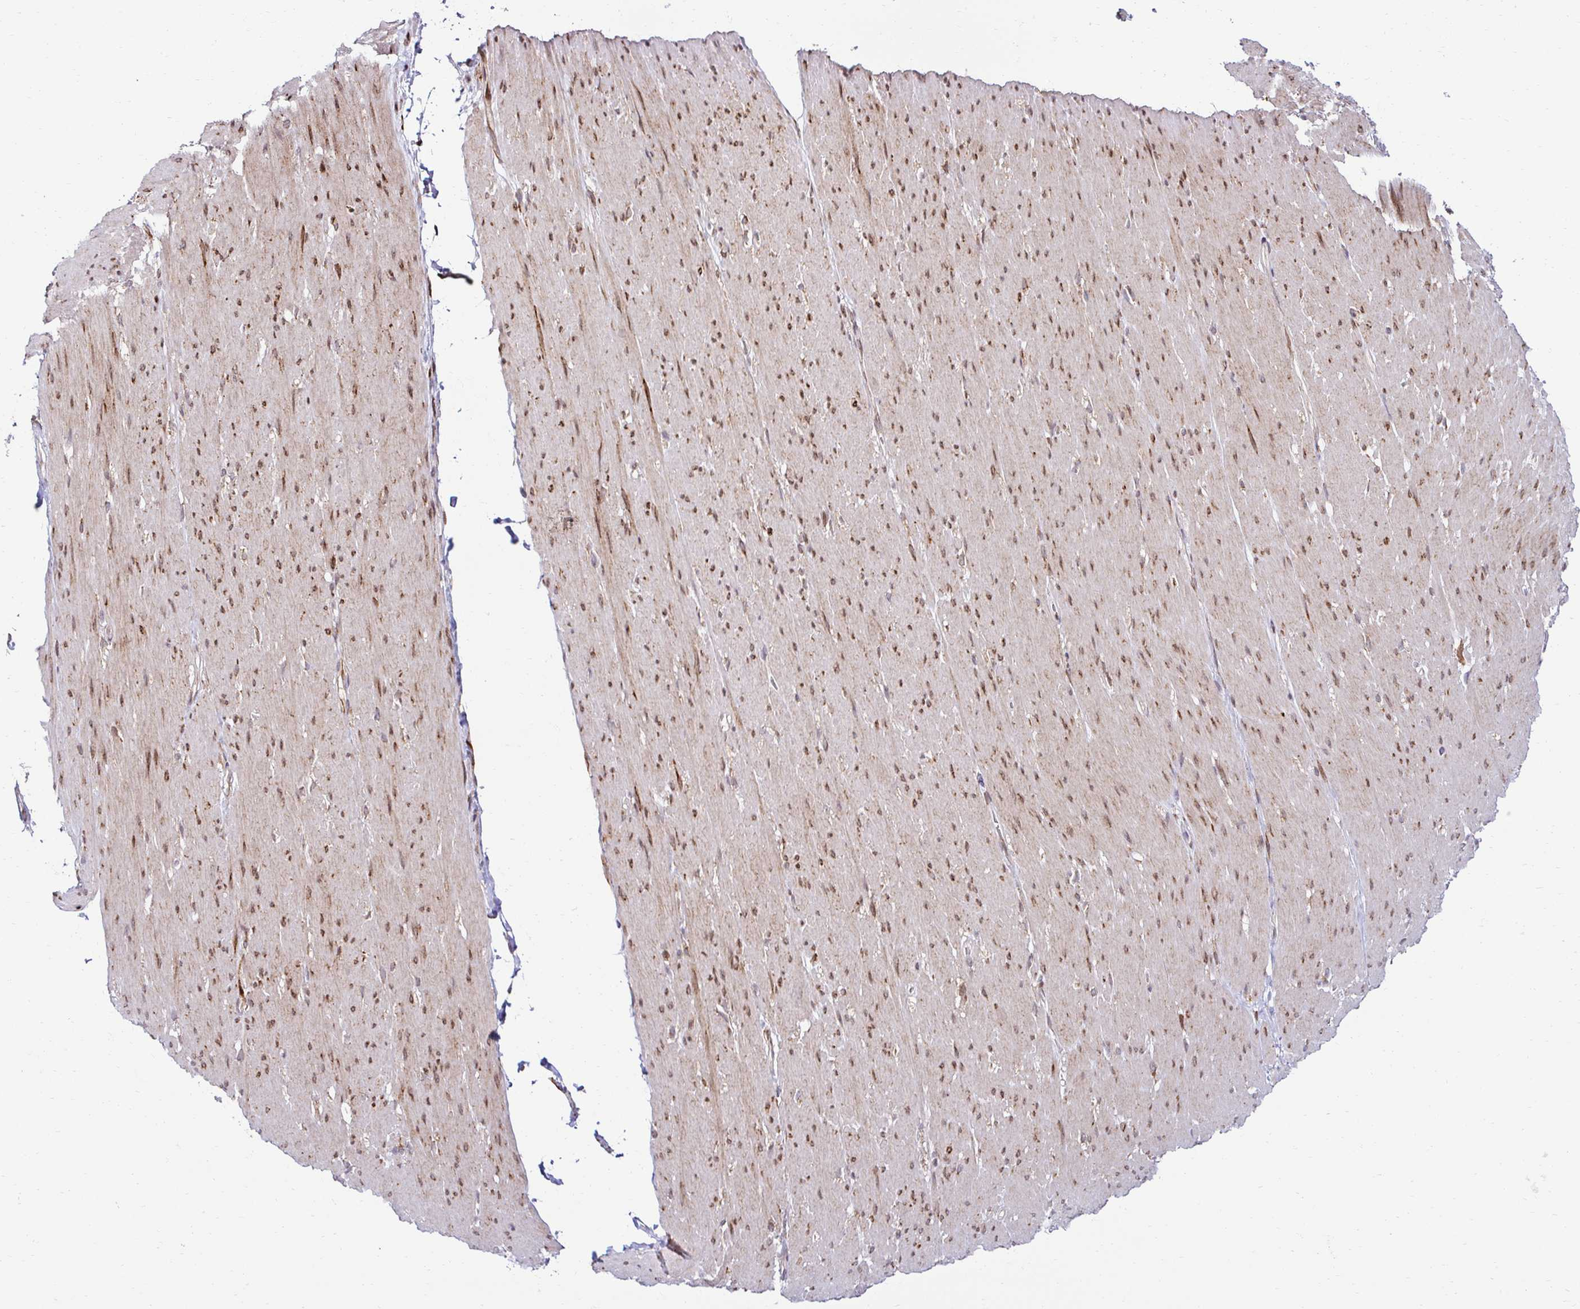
{"staining": {"intensity": "moderate", "quantity": "25%-75%", "location": "cytoplasmic/membranous"}, "tissue": "smooth muscle", "cell_type": "Smooth muscle cells", "image_type": "normal", "snomed": [{"axis": "morphology", "description": "Normal tissue, NOS"}, {"axis": "topography", "description": "Smooth muscle"}, {"axis": "topography", "description": "Rectum"}], "caption": "Benign smooth muscle displays moderate cytoplasmic/membranous expression in approximately 25%-75% of smooth muscle cells.", "gene": "HPS1", "patient": {"sex": "male", "age": 53}}